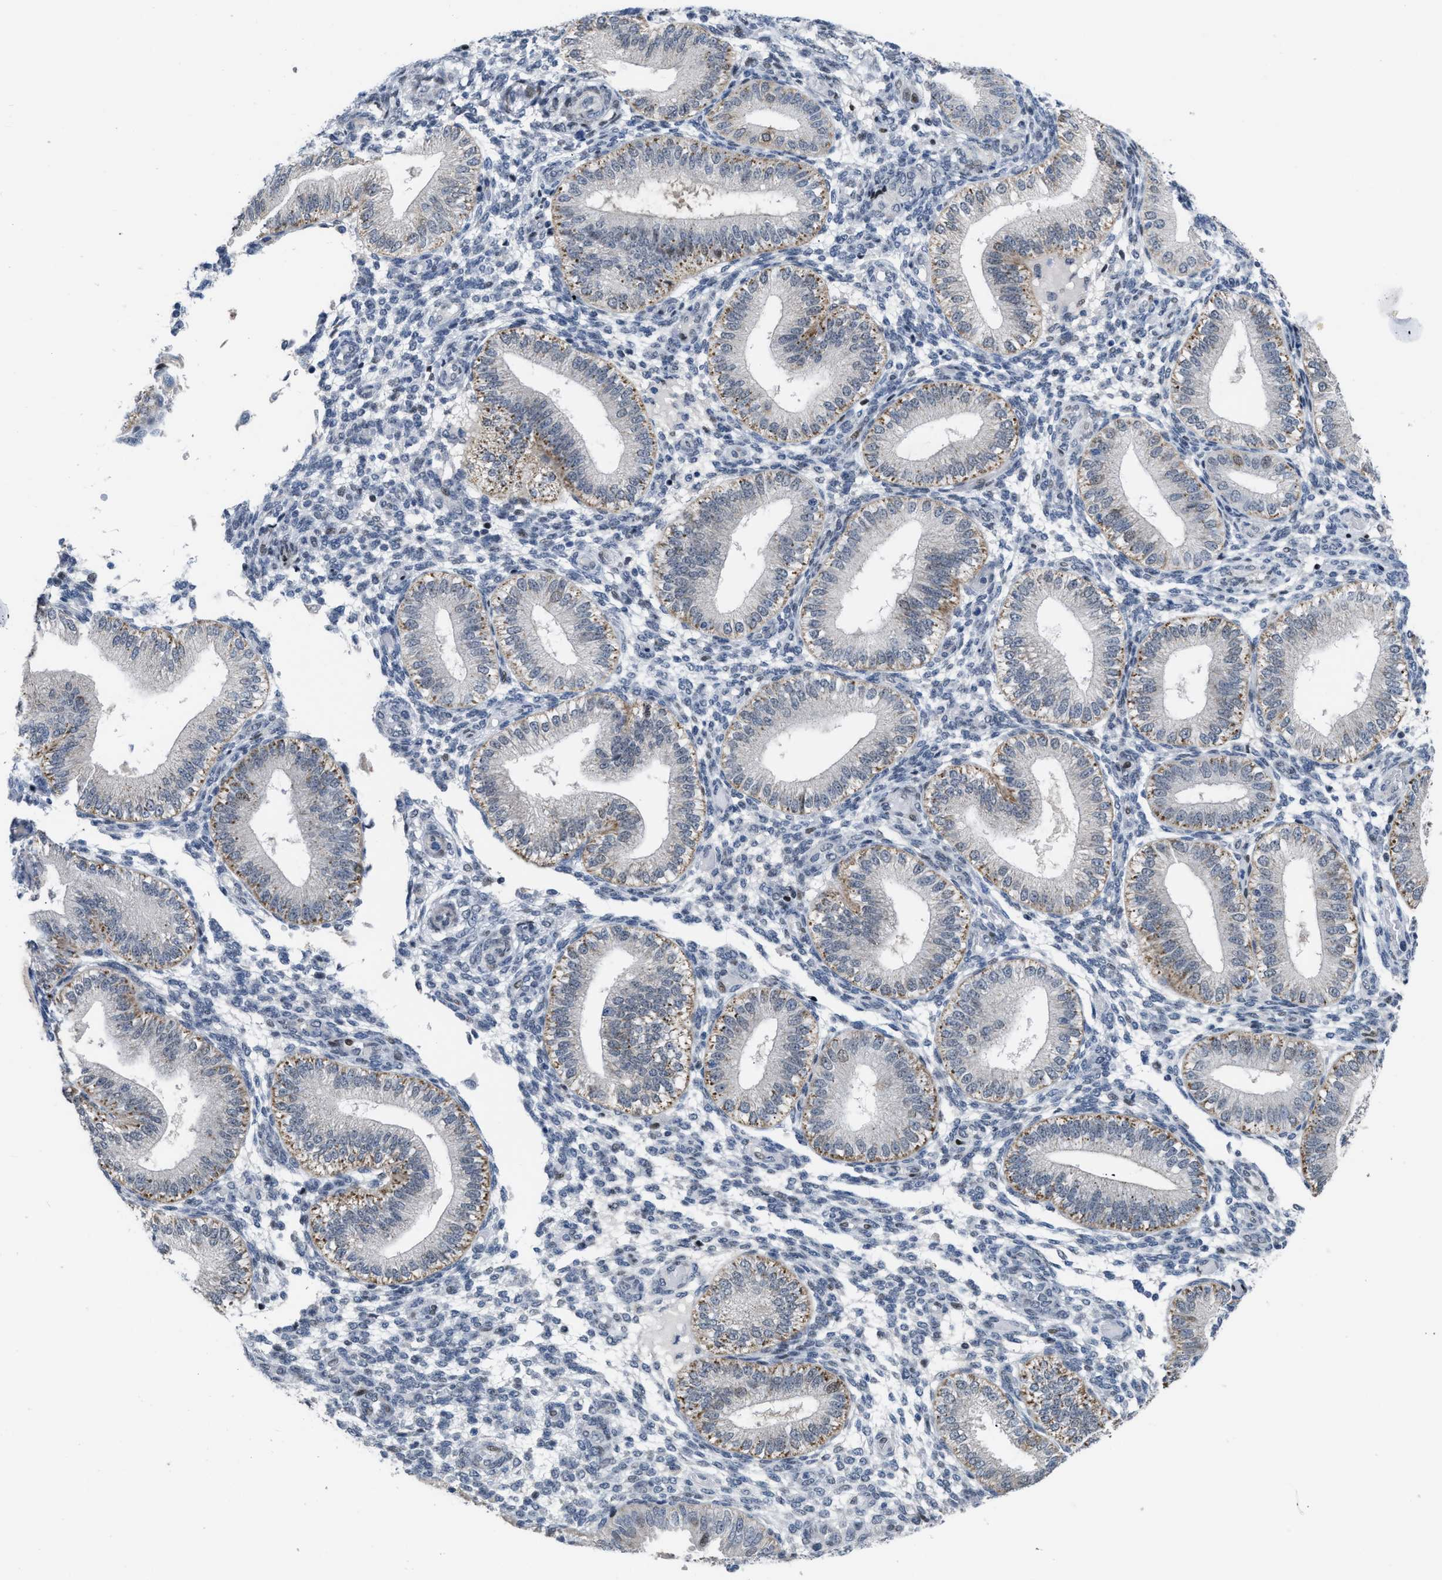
{"staining": {"intensity": "negative", "quantity": "none", "location": "none"}, "tissue": "endometrium", "cell_type": "Cells in endometrial stroma", "image_type": "normal", "snomed": [{"axis": "morphology", "description": "Normal tissue, NOS"}, {"axis": "topography", "description": "Endometrium"}], "caption": "The histopathology image demonstrates no staining of cells in endometrial stroma in normal endometrium.", "gene": "SETDB1", "patient": {"sex": "female", "age": 39}}